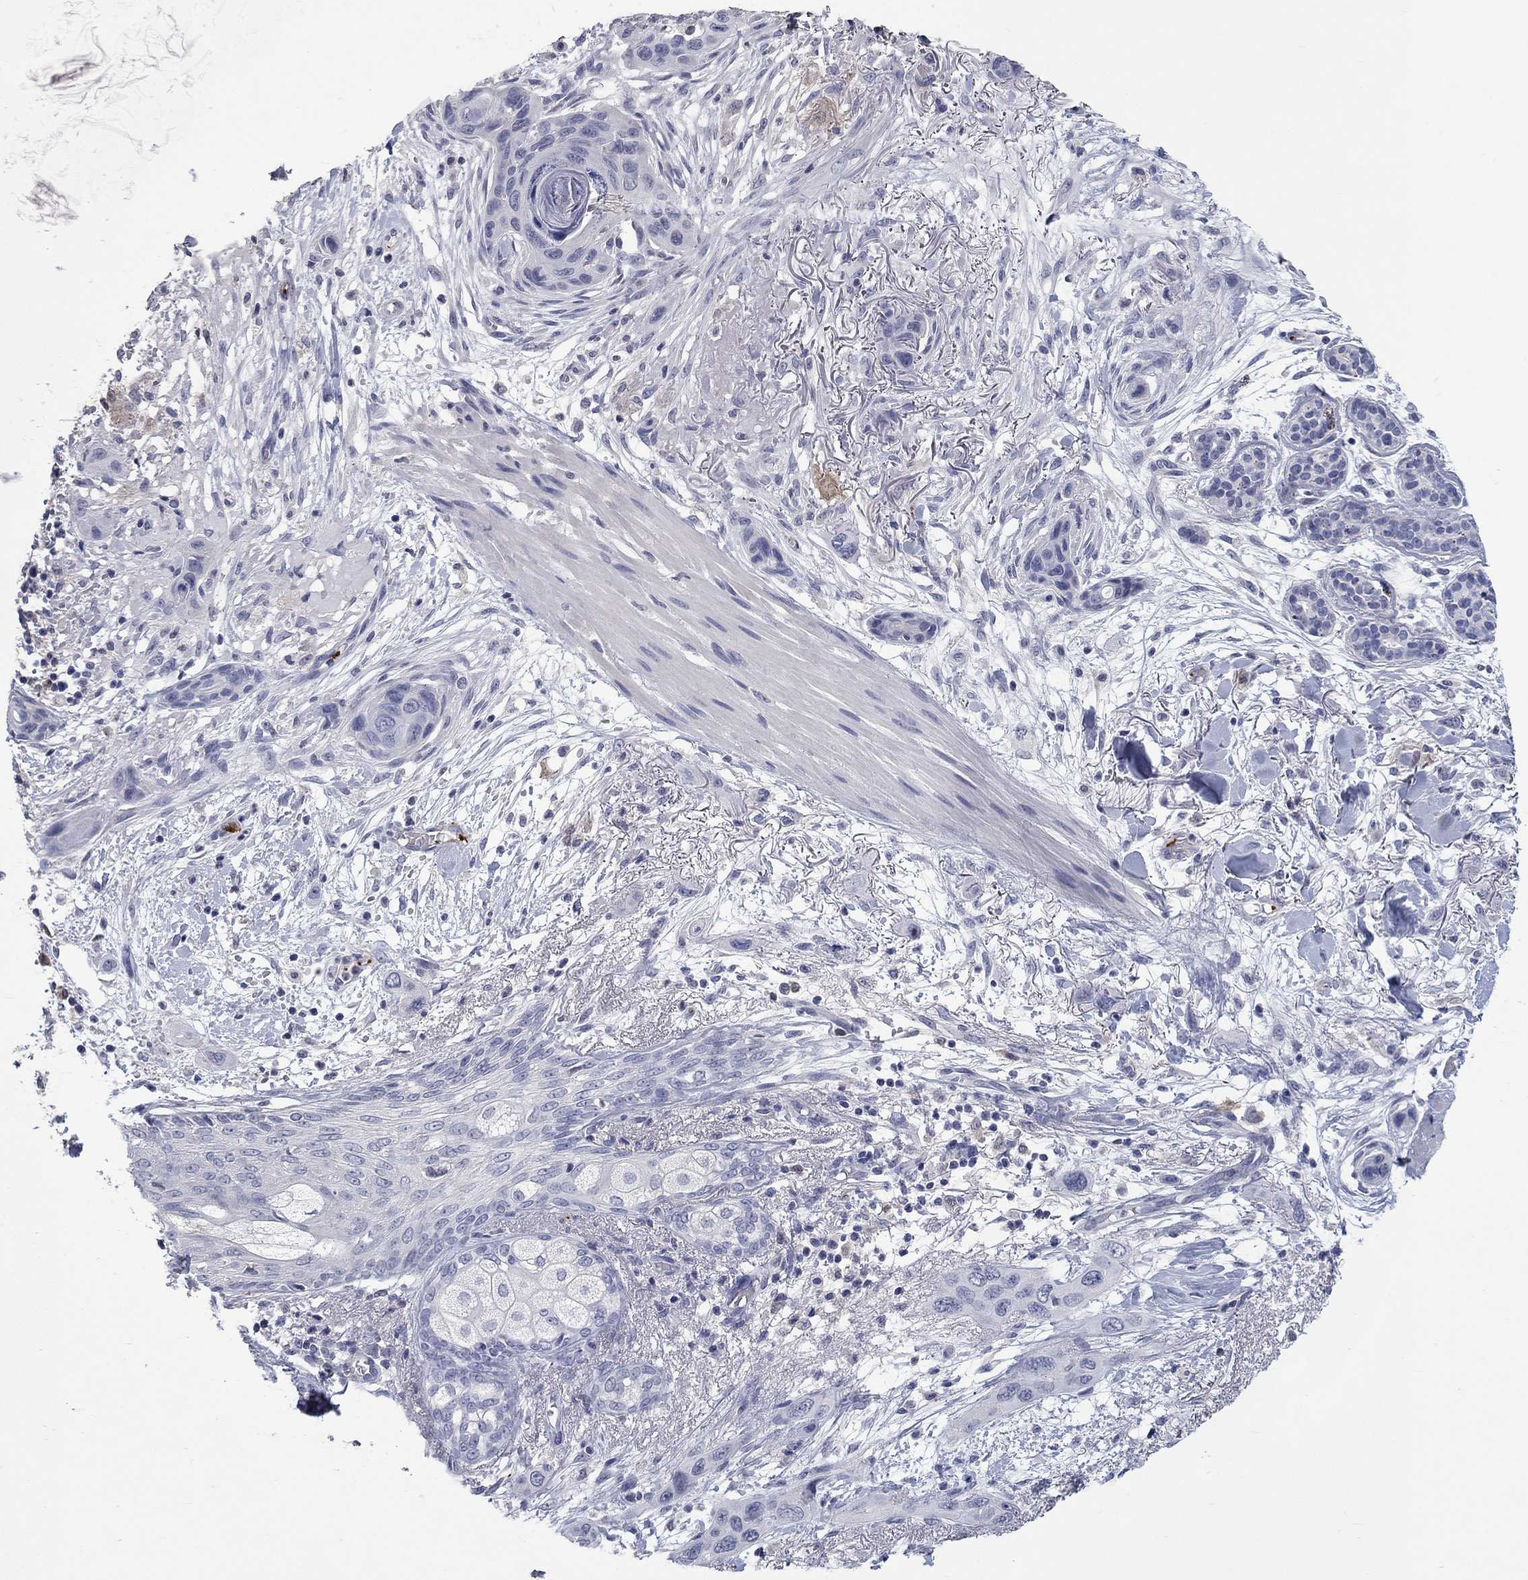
{"staining": {"intensity": "negative", "quantity": "none", "location": "none"}, "tissue": "skin cancer", "cell_type": "Tumor cells", "image_type": "cancer", "snomed": [{"axis": "morphology", "description": "Squamous cell carcinoma, NOS"}, {"axis": "topography", "description": "Skin"}], "caption": "IHC micrograph of squamous cell carcinoma (skin) stained for a protein (brown), which shows no staining in tumor cells.", "gene": "PLEK", "patient": {"sex": "male", "age": 79}}